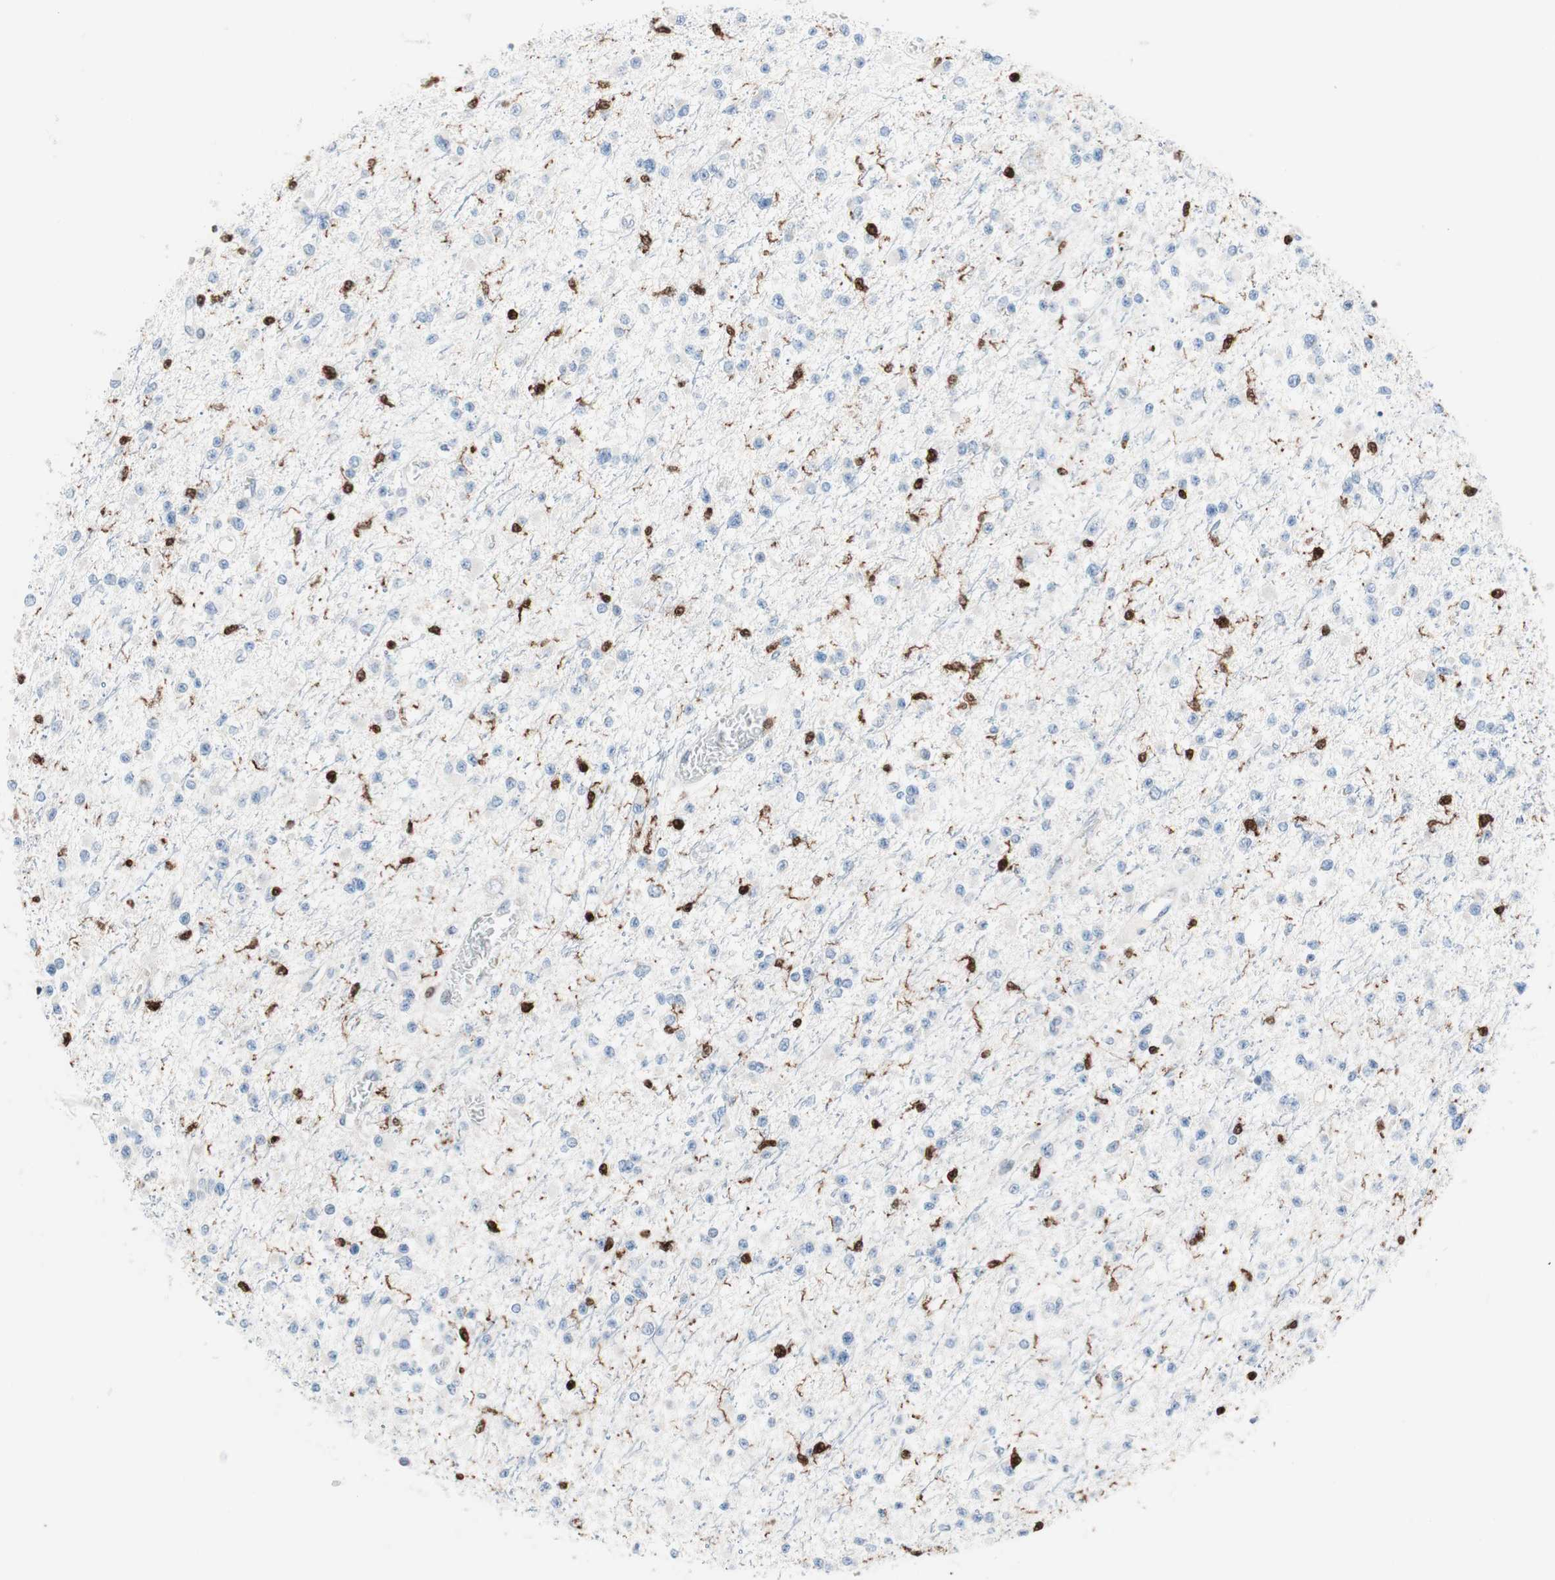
{"staining": {"intensity": "negative", "quantity": "none", "location": "none"}, "tissue": "glioma", "cell_type": "Tumor cells", "image_type": "cancer", "snomed": [{"axis": "morphology", "description": "Glioma, malignant, Low grade"}, {"axis": "topography", "description": "Brain"}], "caption": "Human glioma stained for a protein using immunohistochemistry (IHC) demonstrates no positivity in tumor cells.", "gene": "RGS10", "patient": {"sex": "female", "age": 22}}